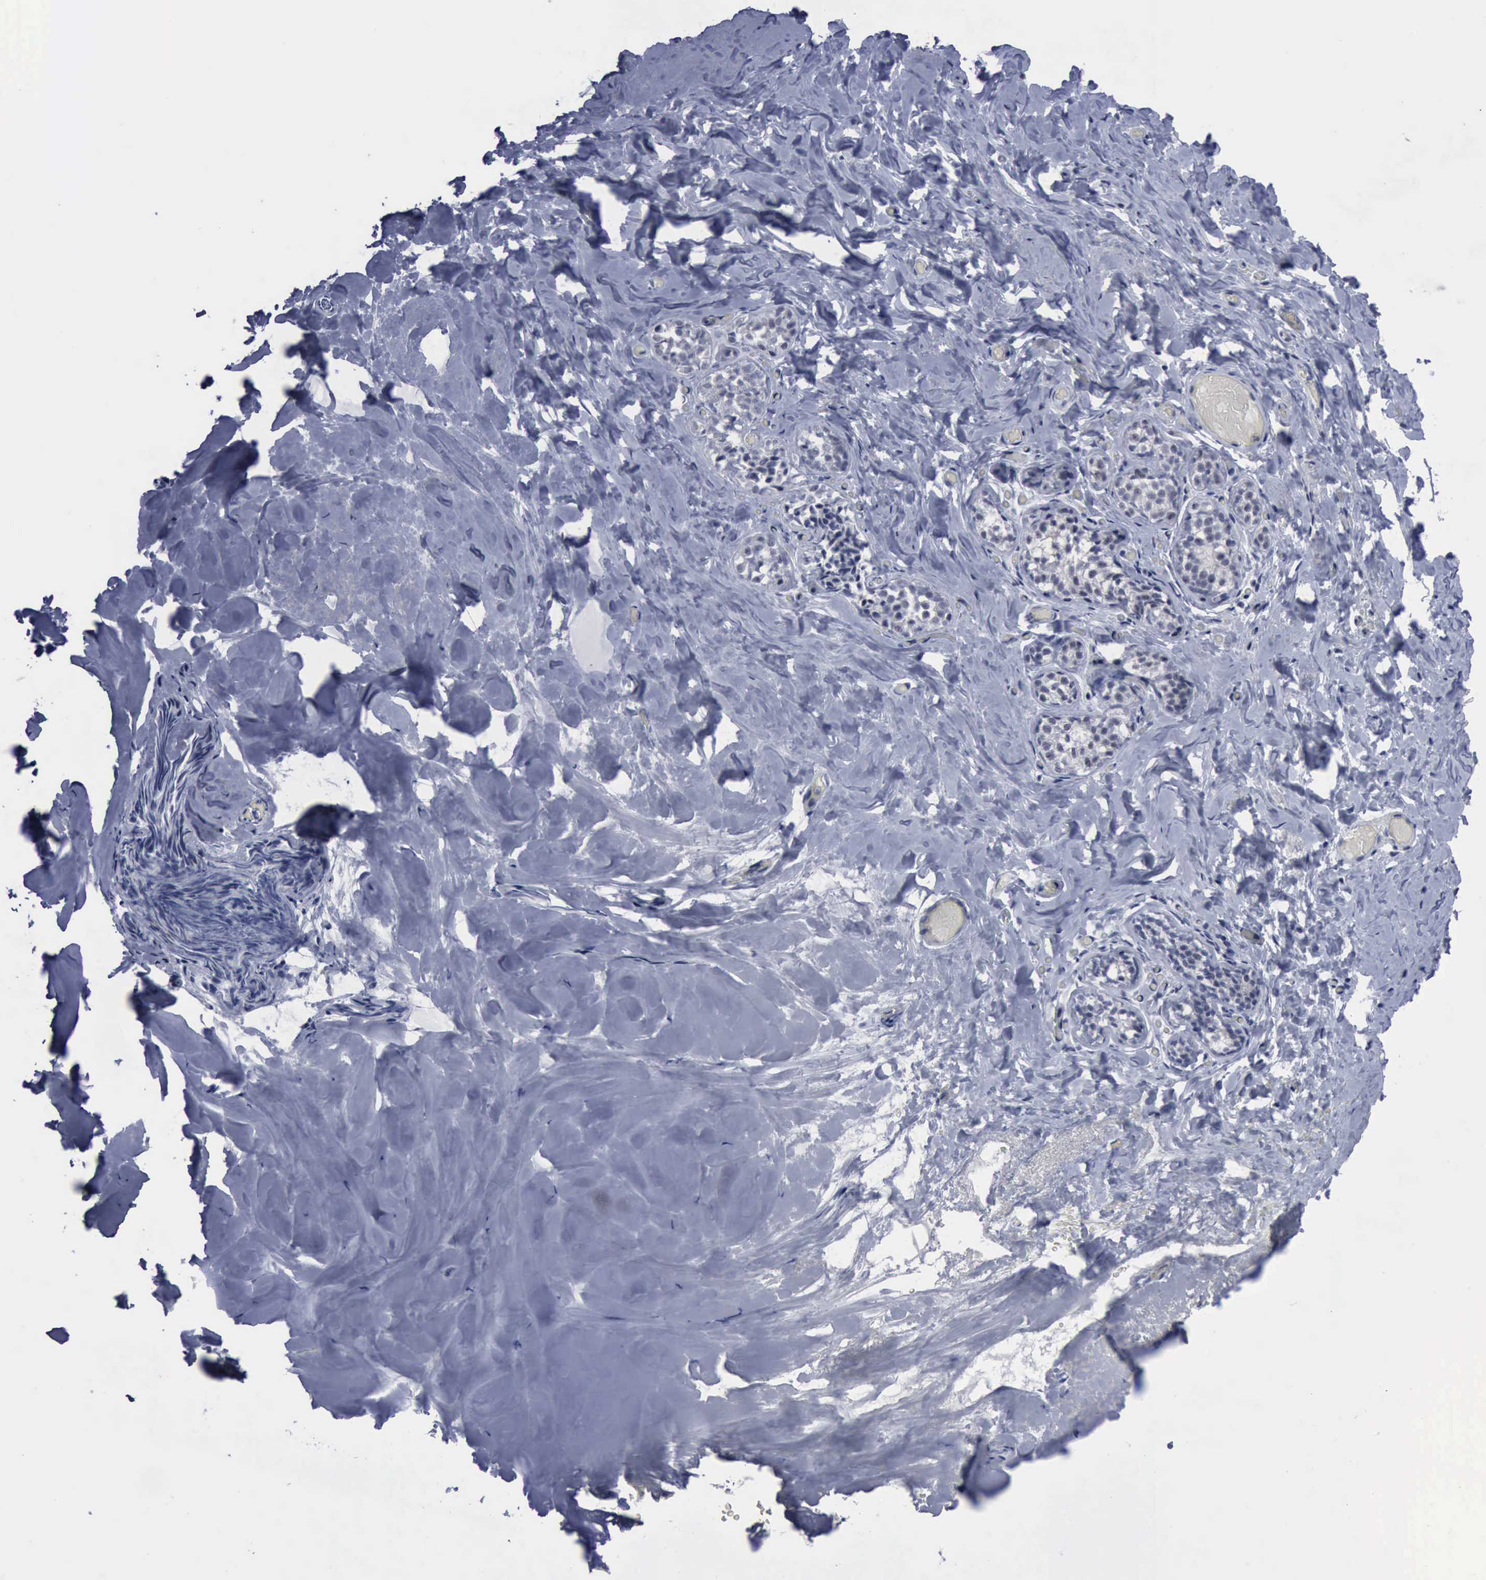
{"staining": {"intensity": "negative", "quantity": "none", "location": "none"}, "tissue": "breast", "cell_type": "Glandular cells", "image_type": "normal", "snomed": [{"axis": "morphology", "description": "Normal tissue, NOS"}, {"axis": "topography", "description": "Breast"}], "caption": "Protein analysis of unremarkable breast exhibits no significant expression in glandular cells.", "gene": "BRD1", "patient": {"sex": "female", "age": 75}}